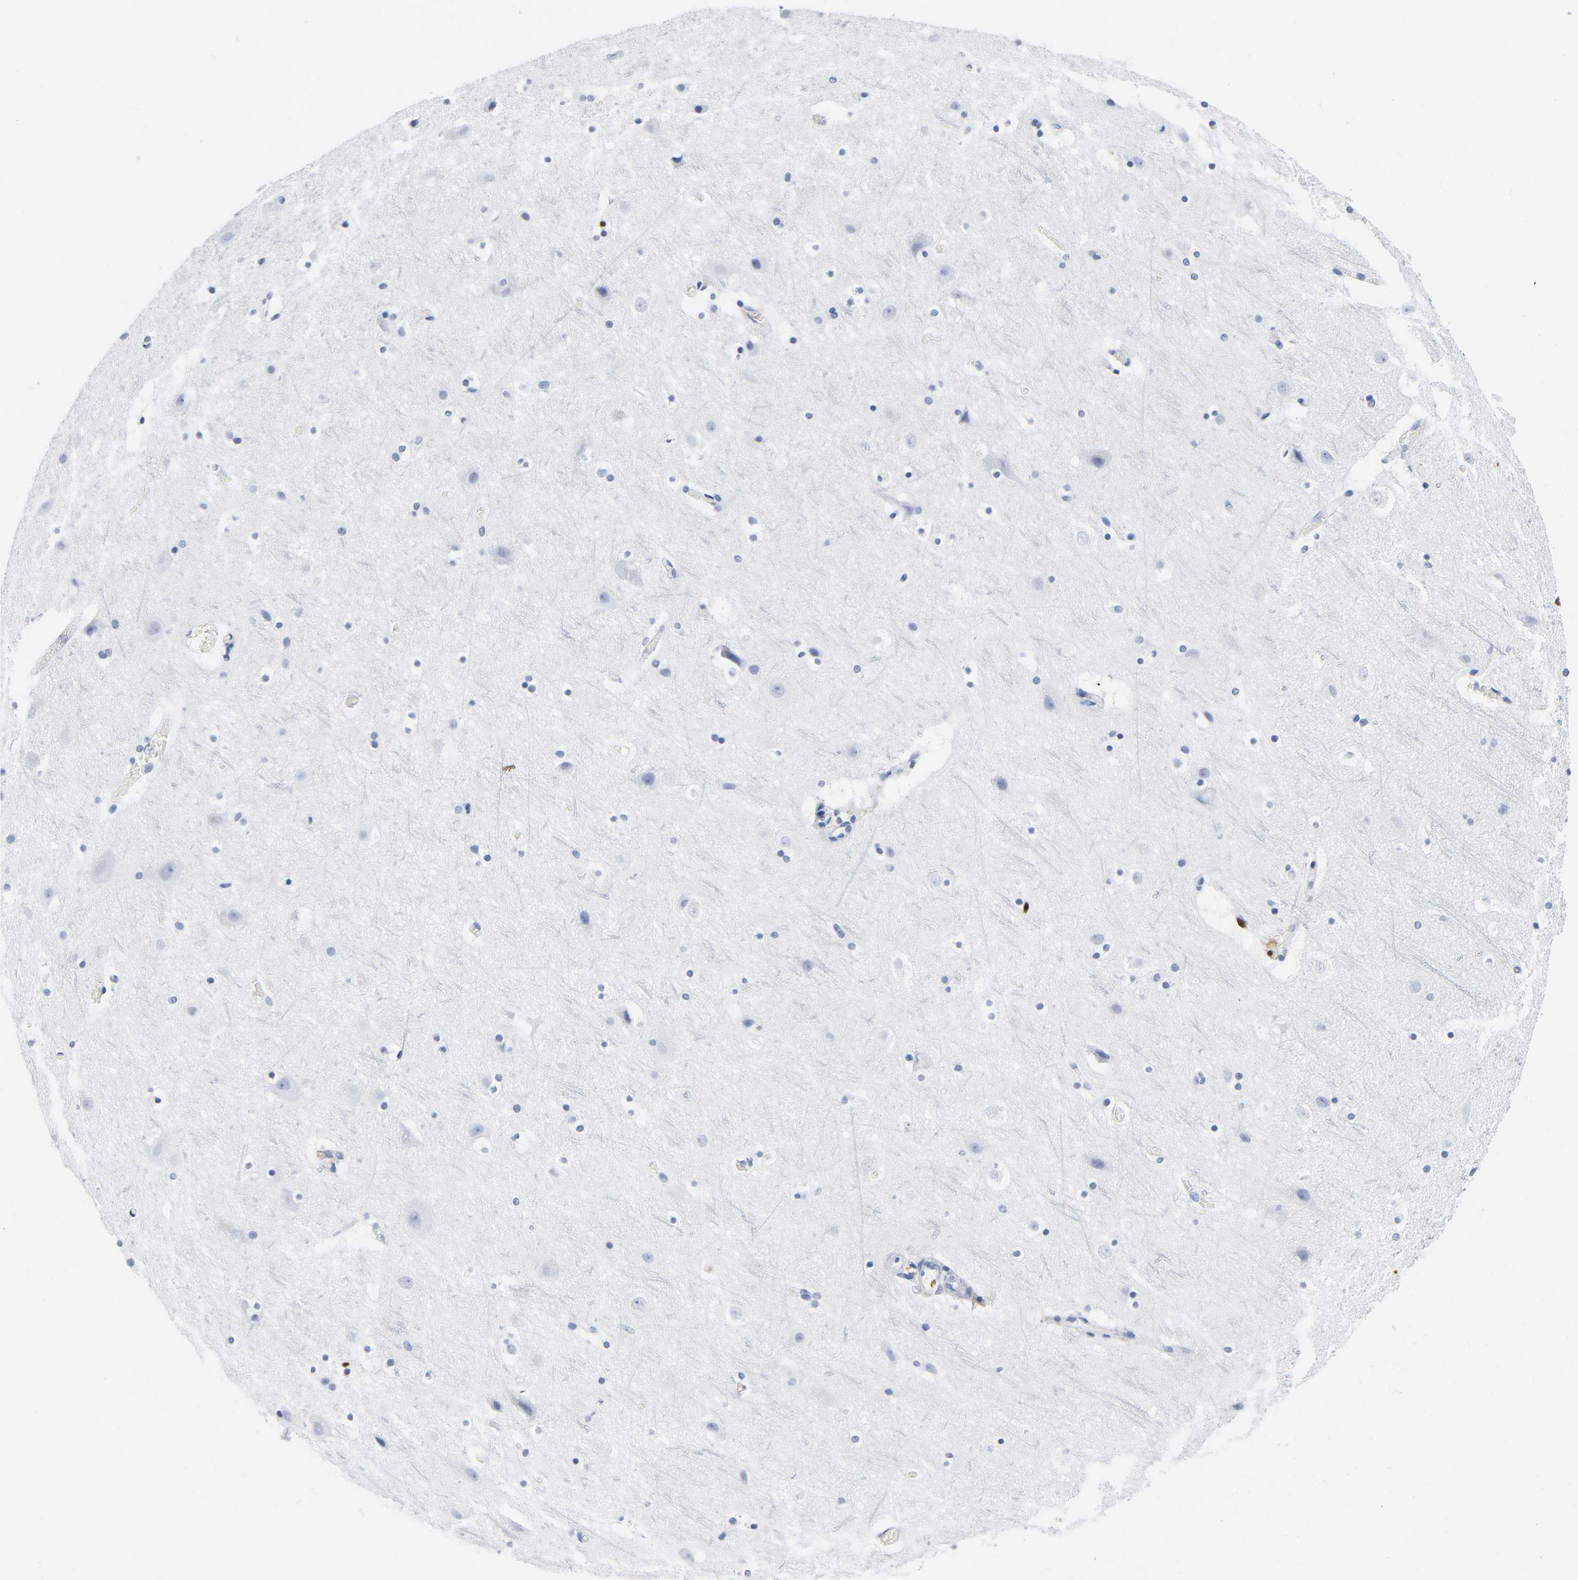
{"staining": {"intensity": "negative", "quantity": "none", "location": "none"}, "tissue": "cerebral cortex", "cell_type": "Endothelial cells", "image_type": "normal", "snomed": [{"axis": "morphology", "description": "Normal tissue, NOS"}, {"axis": "topography", "description": "Cerebral cortex"}], "caption": "IHC of benign human cerebral cortex demonstrates no expression in endothelial cells. The staining is performed using DAB brown chromogen with nuclei counter-stained in using hematoxylin.", "gene": "DOK2", "patient": {"sex": "male", "age": 45}}